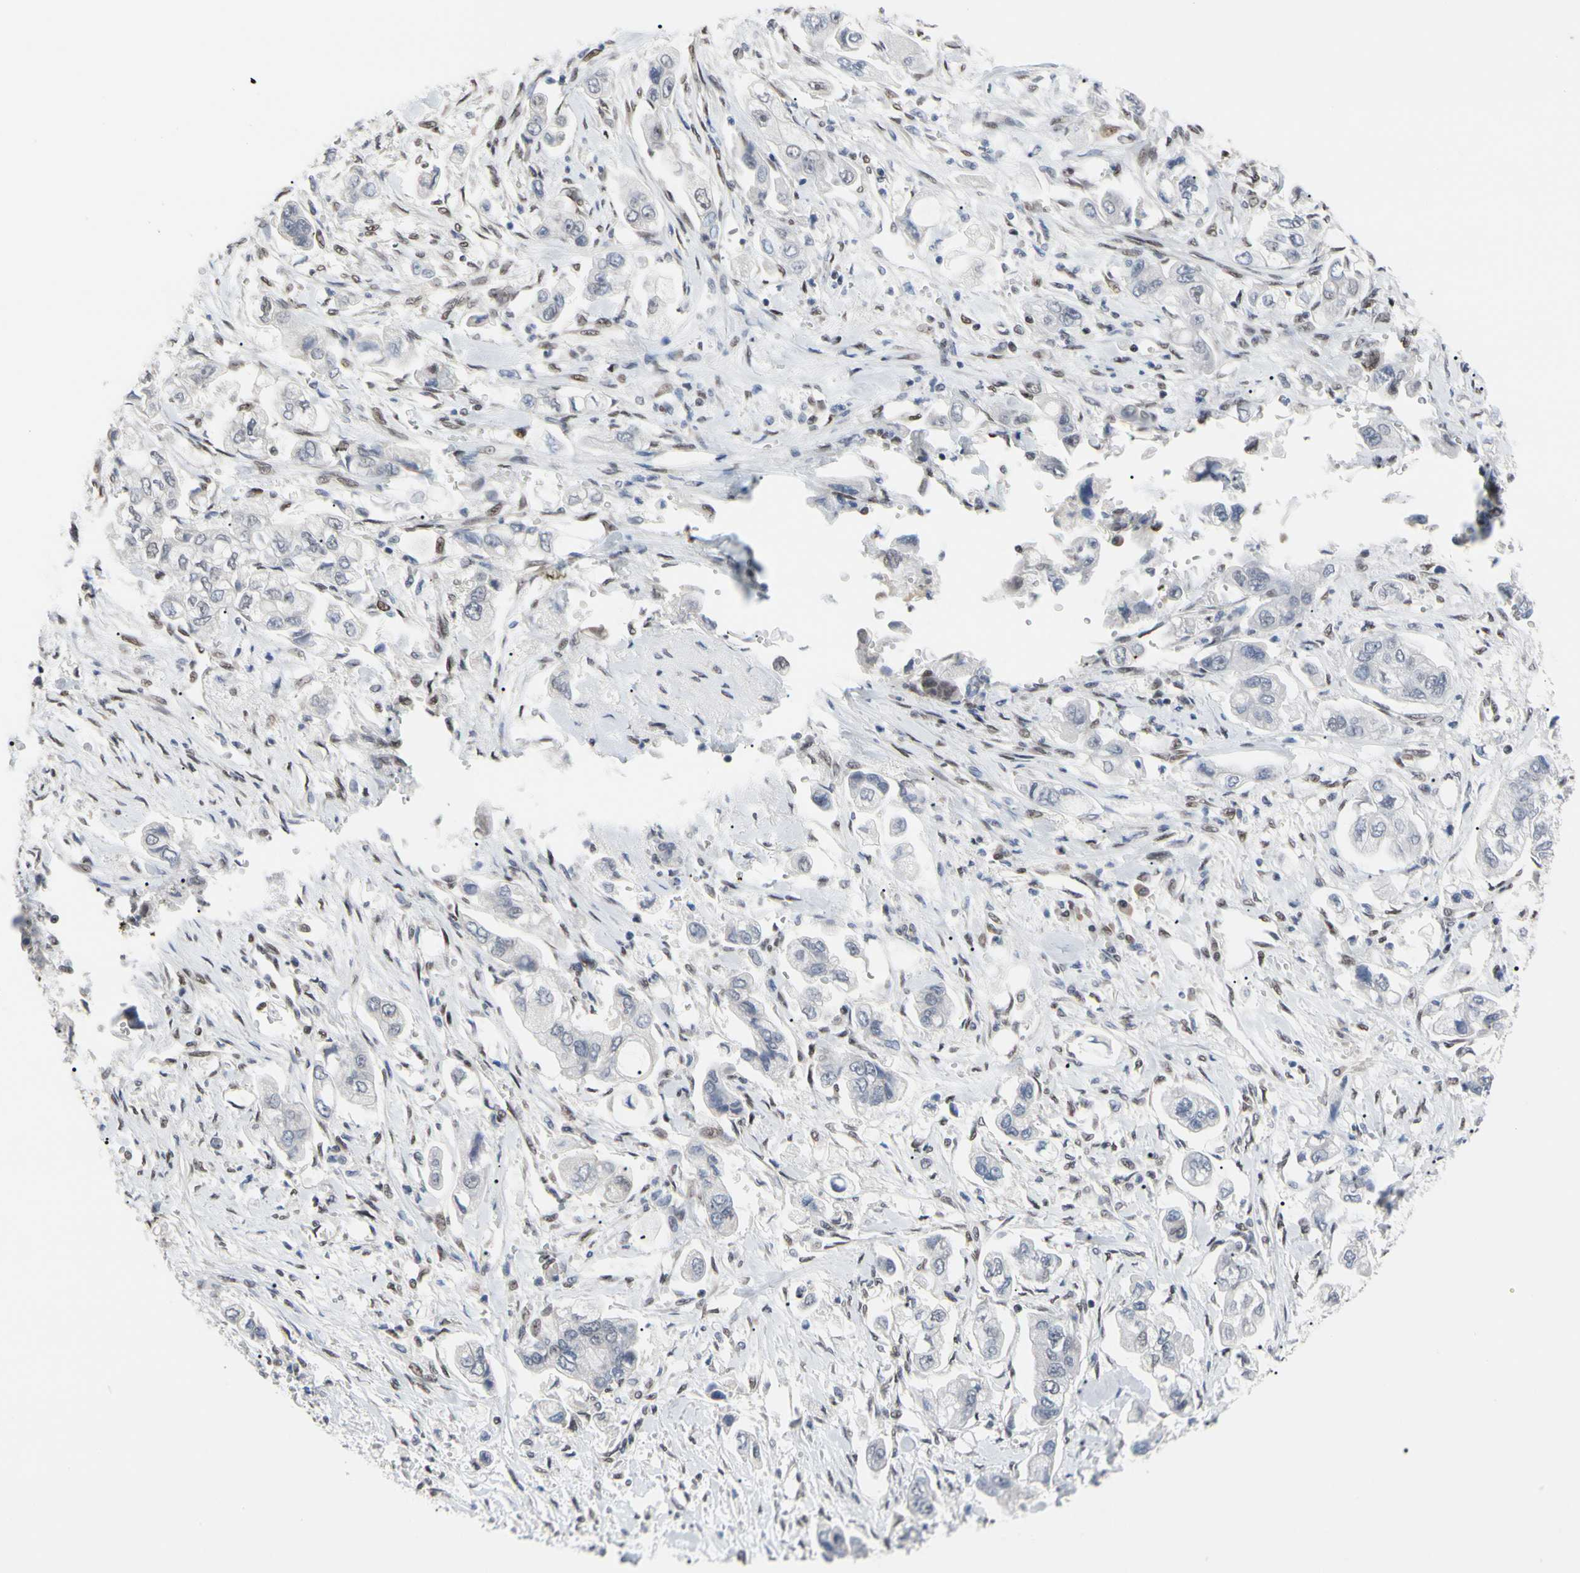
{"staining": {"intensity": "negative", "quantity": "none", "location": "none"}, "tissue": "stomach cancer", "cell_type": "Tumor cells", "image_type": "cancer", "snomed": [{"axis": "morphology", "description": "Adenocarcinoma, NOS"}, {"axis": "topography", "description": "Stomach"}], "caption": "Image shows no significant protein expression in tumor cells of stomach adenocarcinoma.", "gene": "FAM98B", "patient": {"sex": "male", "age": 62}}